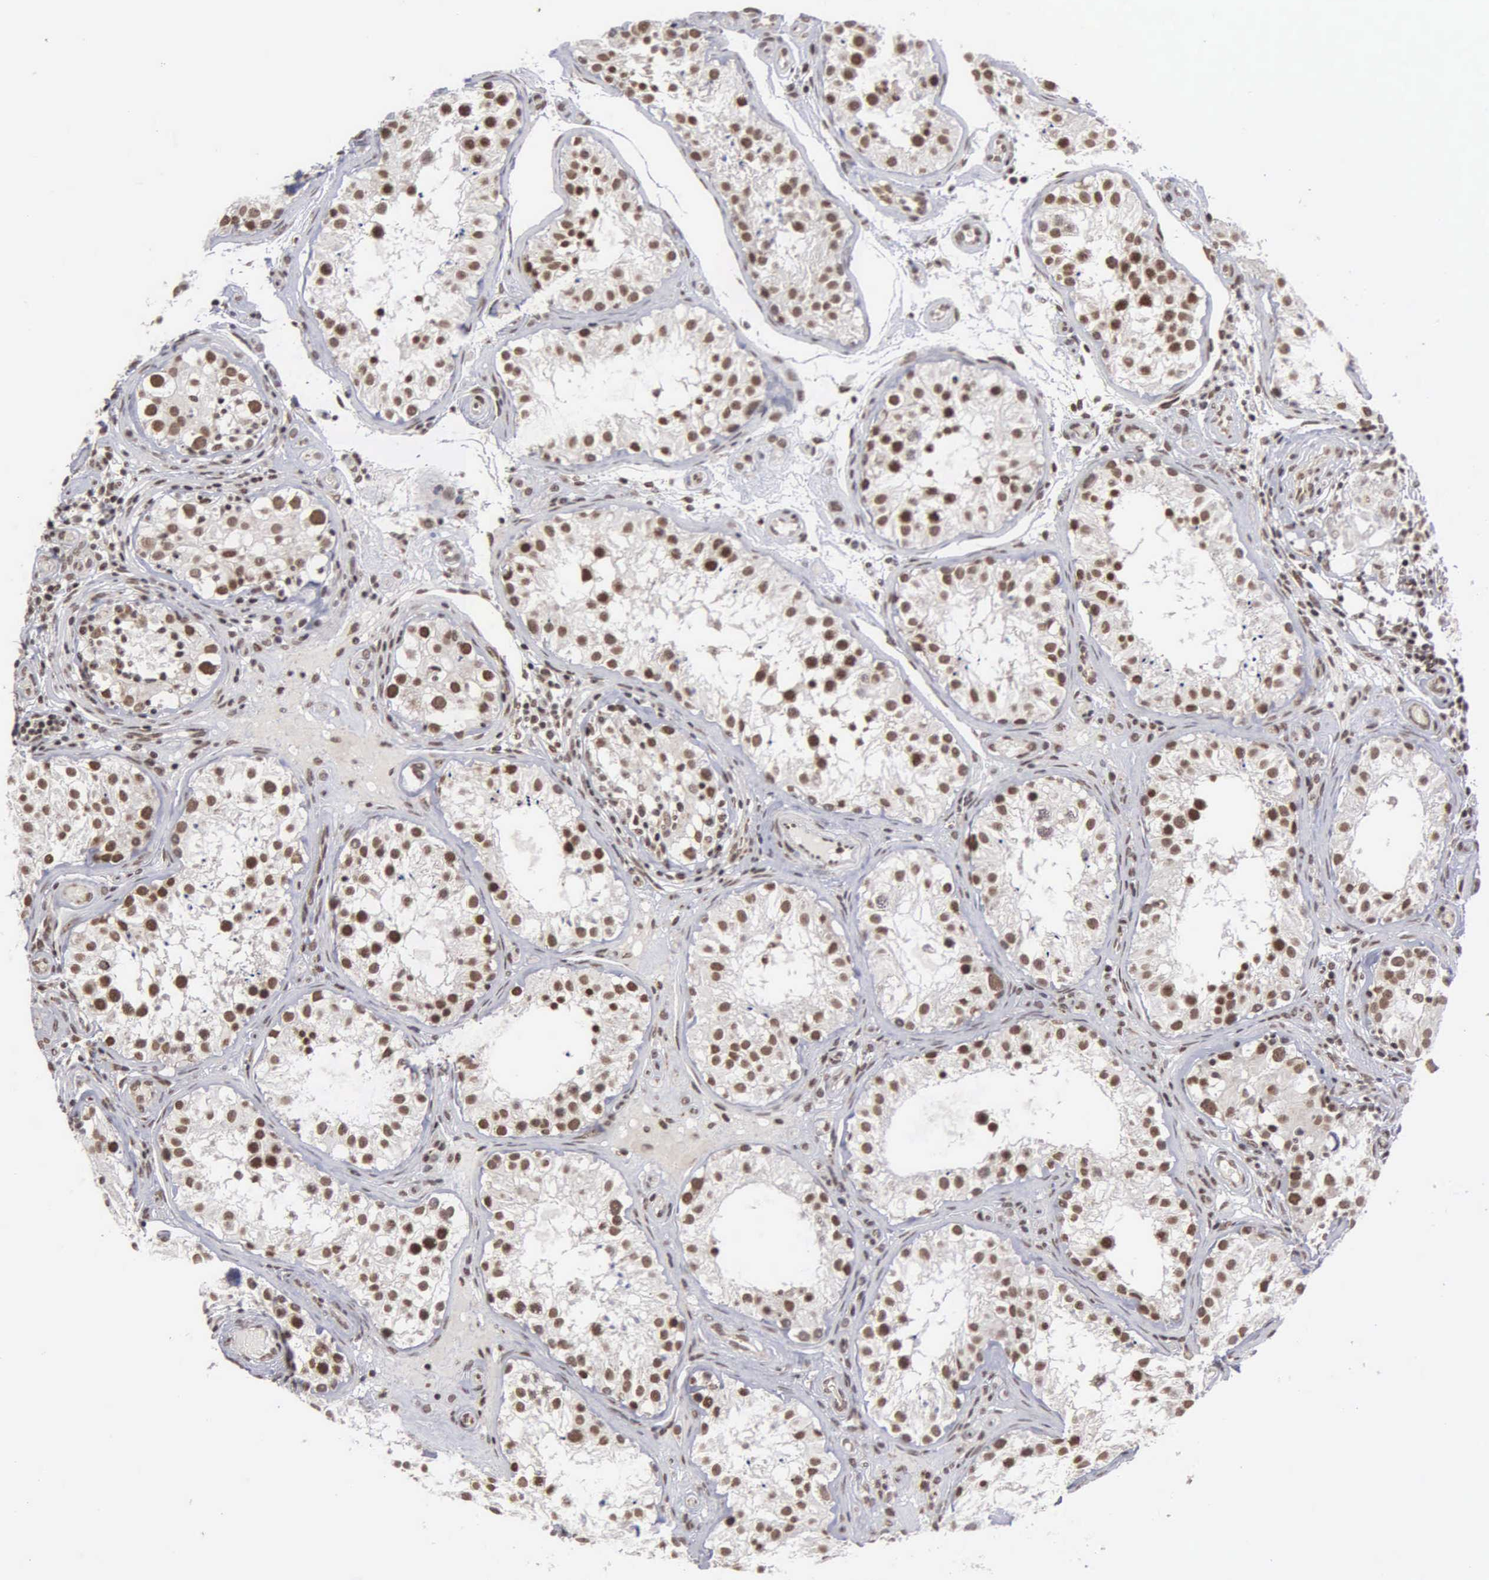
{"staining": {"intensity": "strong", "quantity": ">75%", "location": "nuclear"}, "tissue": "testis", "cell_type": "Cells in seminiferous ducts", "image_type": "normal", "snomed": [{"axis": "morphology", "description": "Normal tissue, NOS"}, {"axis": "topography", "description": "Testis"}], "caption": "Protein staining shows strong nuclear staining in approximately >75% of cells in seminiferous ducts in benign testis. (DAB (3,3'-diaminobenzidine) = brown stain, brightfield microscopy at high magnification).", "gene": "GTF2A1", "patient": {"sex": "male", "age": 24}}